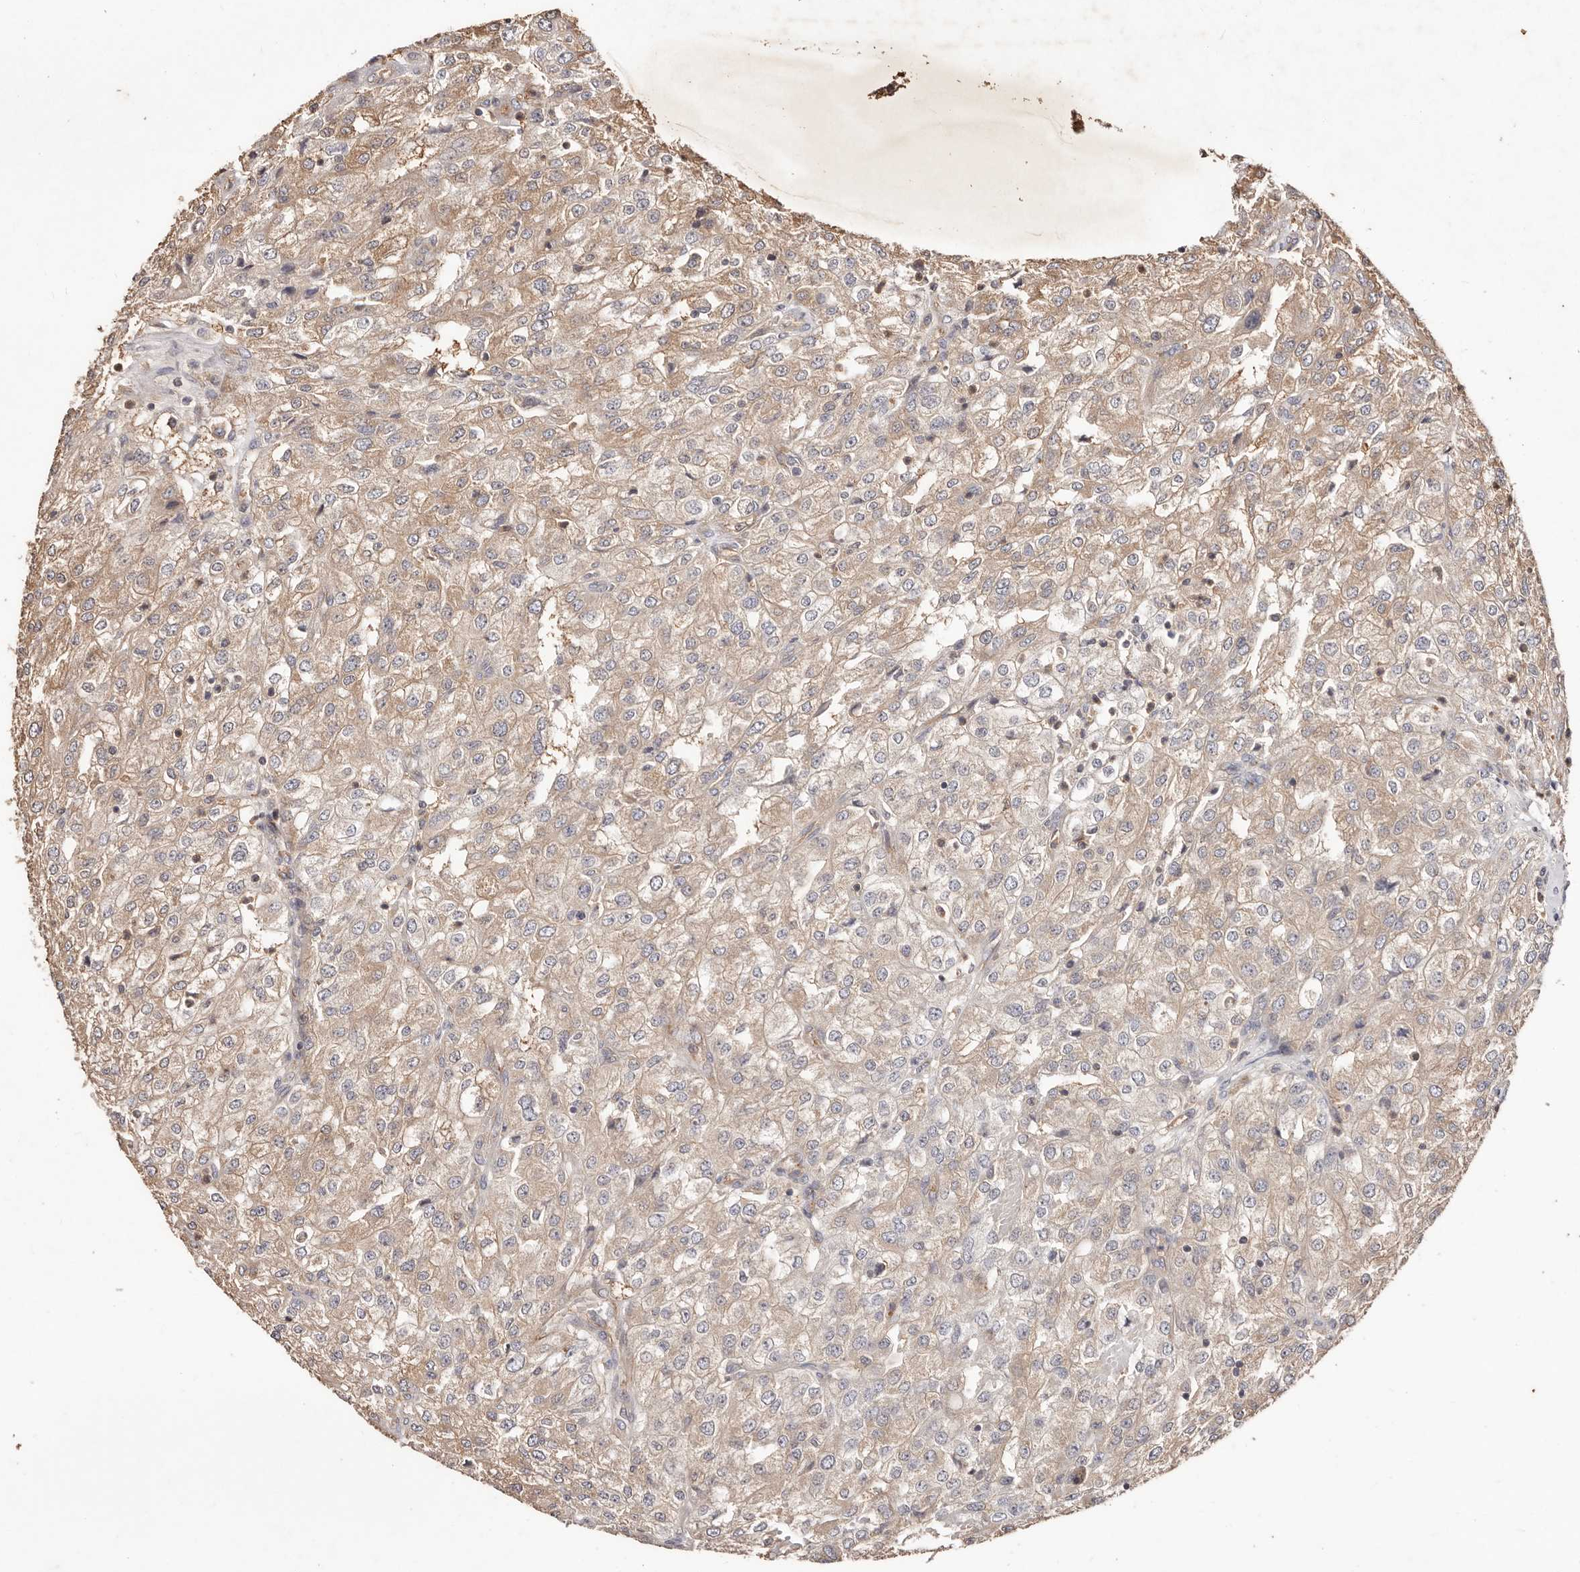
{"staining": {"intensity": "weak", "quantity": ">75%", "location": "cytoplasmic/membranous"}, "tissue": "renal cancer", "cell_type": "Tumor cells", "image_type": "cancer", "snomed": [{"axis": "morphology", "description": "Adenocarcinoma, NOS"}, {"axis": "topography", "description": "Kidney"}], "caption": "Immunohistochemistry (IHC) image of neoplastic tissue: renal cancer (adenocarcinoma) stained using immunohistochemistry reveals low levels of weak protein expression localized specifically in the cytoplasmic/membranous of tumor cells, appearing as a cytoplasmic/membranous brown color.", "gene": "CCL14", "patient": {"sex": "female", "age": 54}}